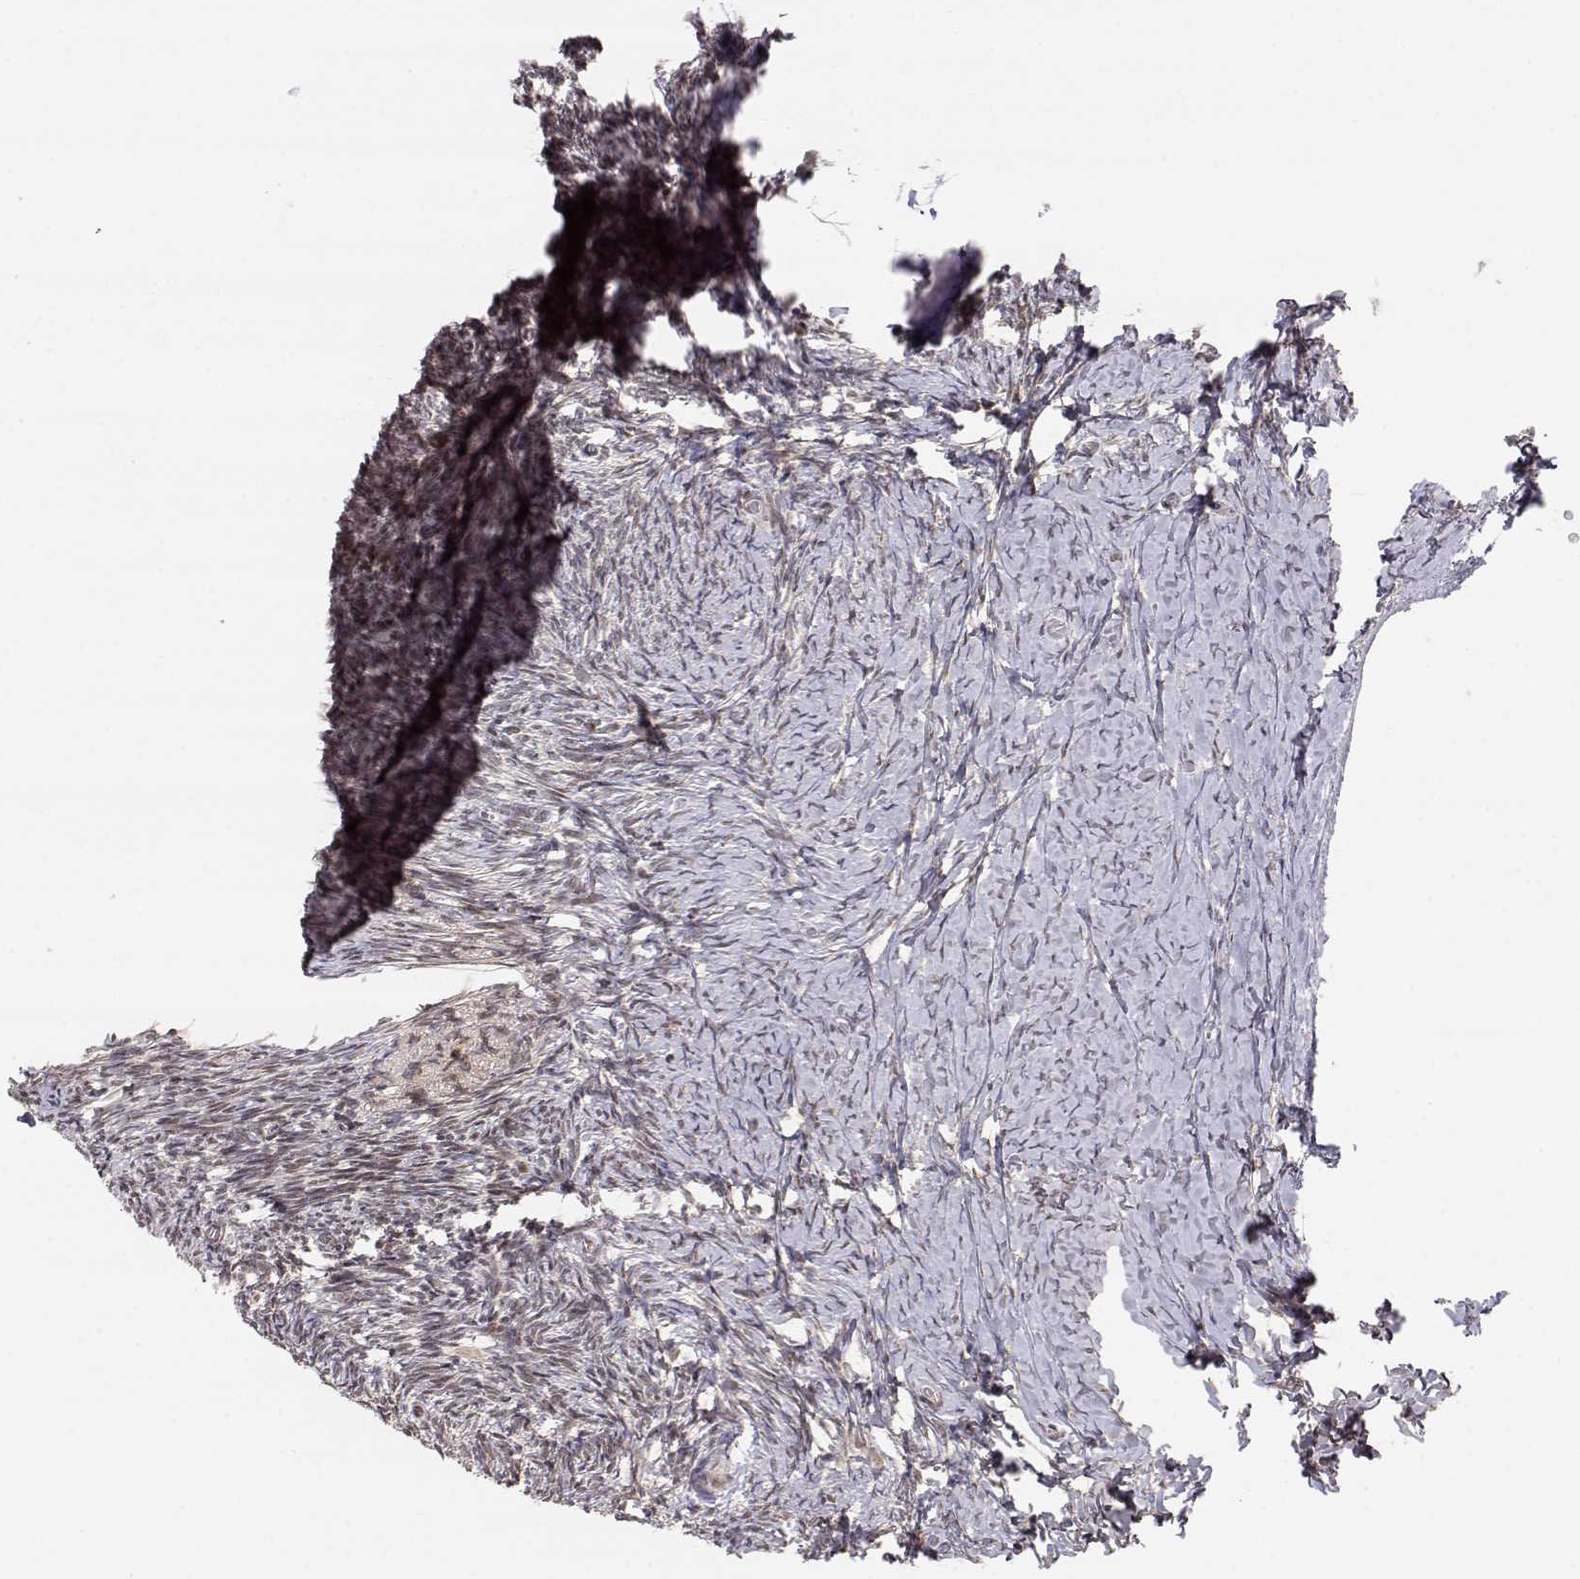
{"staining": {"intensity": "strong", "quantity": ">75%", "location": "cytoplasmic/membranous,nuclear"}, "tissue": "ovary", "cell_type": "Follicle cells", "image_type": "normal", "snomed": [{"axis": "morphology", "description": "Normal tissue, NOS"}, {"axis": "topography", "description": "Ovary"}], "caption": "Immunohistochemical staining of benign ovary shows >75% levels of strong cytoplasmic/membranous,nuclear protein staining in about >75% of follicle cells. (DAB (3,3'-diaminobenzidine) = brown stain, brightfield microscopy at high magnification).", "gene": "BRCA1", "patient": {"sex": "female", "age": 39}}